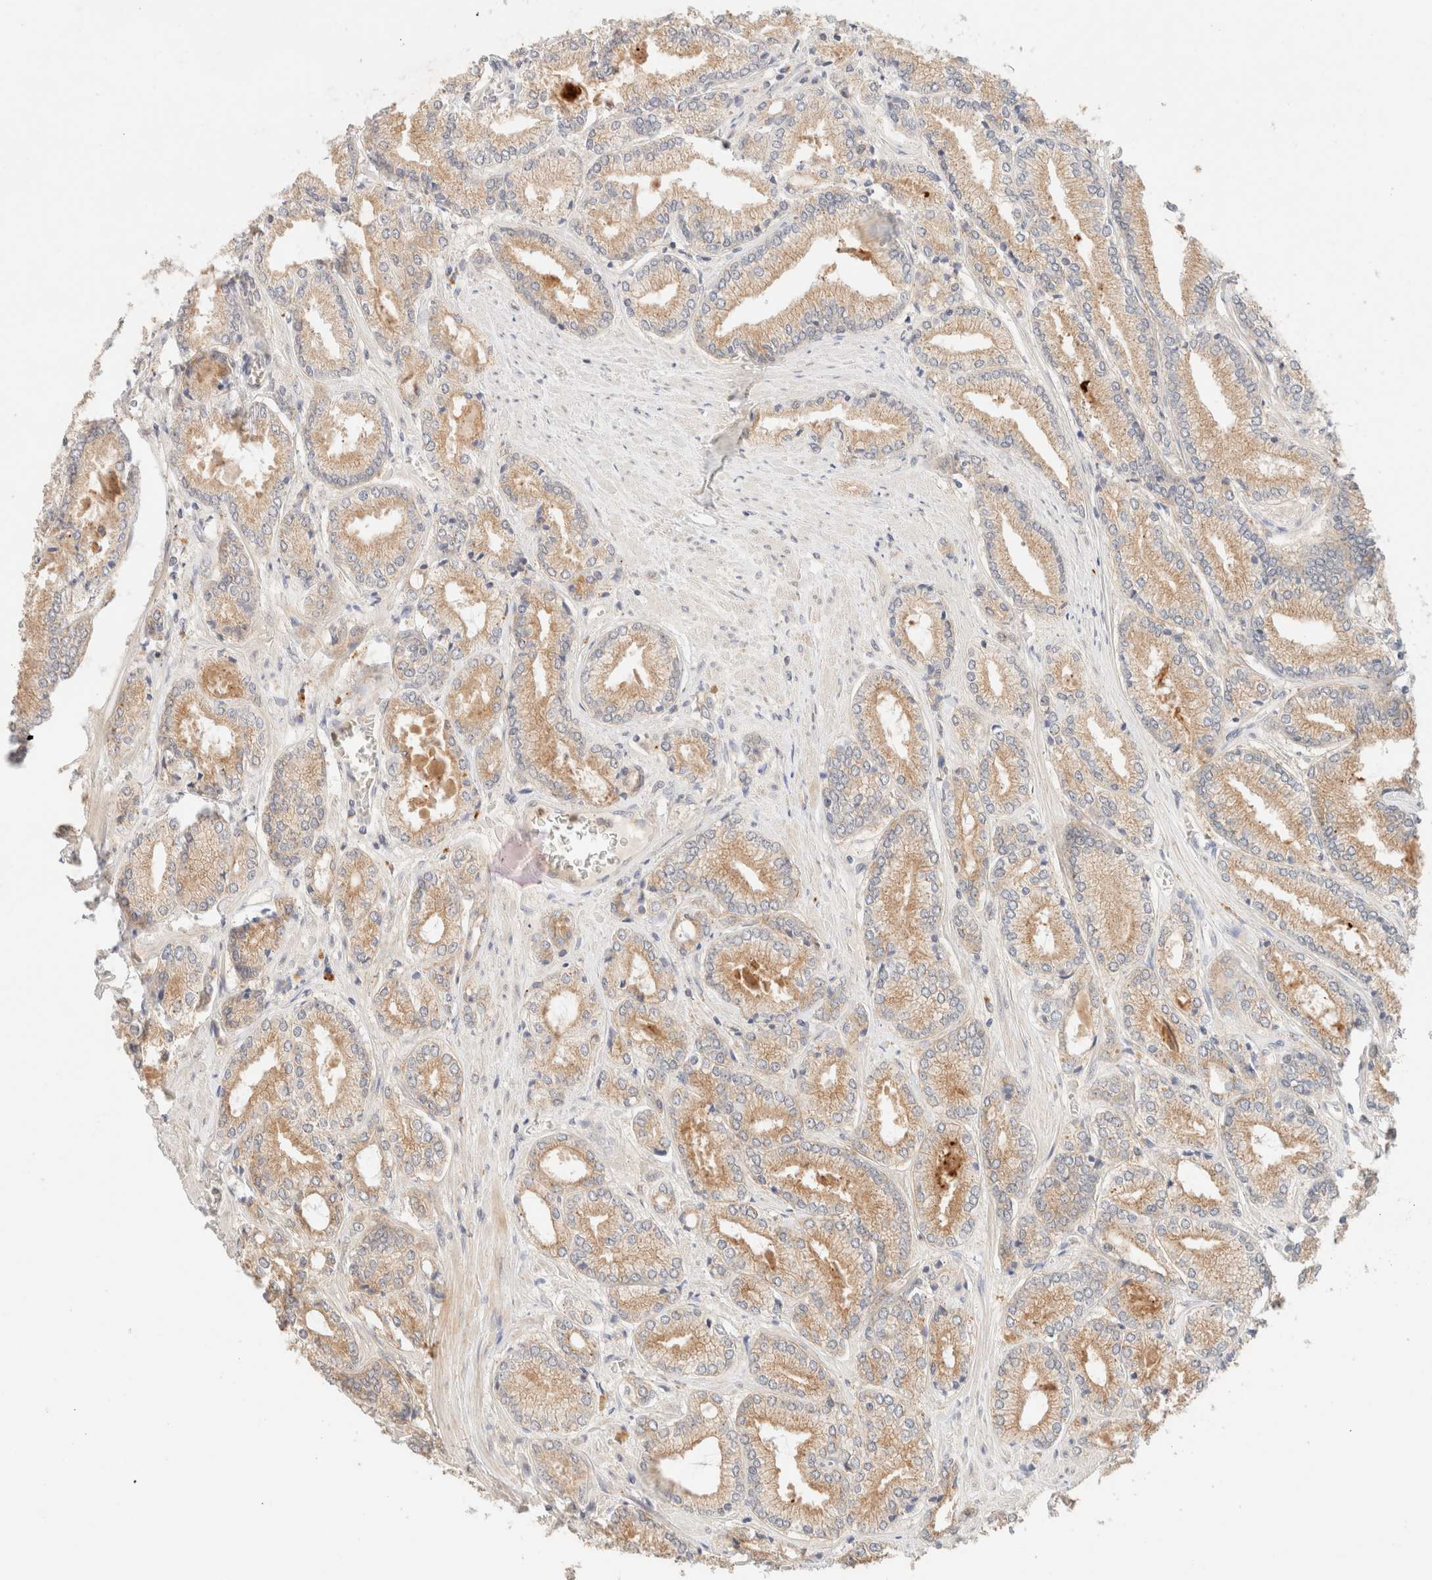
{"staining": {"intensity": "moderate", "quantity": ">75%", "location": "cytoplasmic/membranous"}, "tissue": "prostate cancer", "cell_type": "Tumor cells", "image_type": "cancer", "snomed": [{"axis": "morphology", "description": "Adenocarcinoma, Low grade"}, {"axis": "topography", "description": "Prostate"}], "caption": "Prostate cancer tissue reveals moderate cytoplasmic/membranous positivity in about >75% of tumor cells, visualized by immunohistochemistry.", "gene": "SGSM2", "patient": {"sex": "male", "age": 62}}